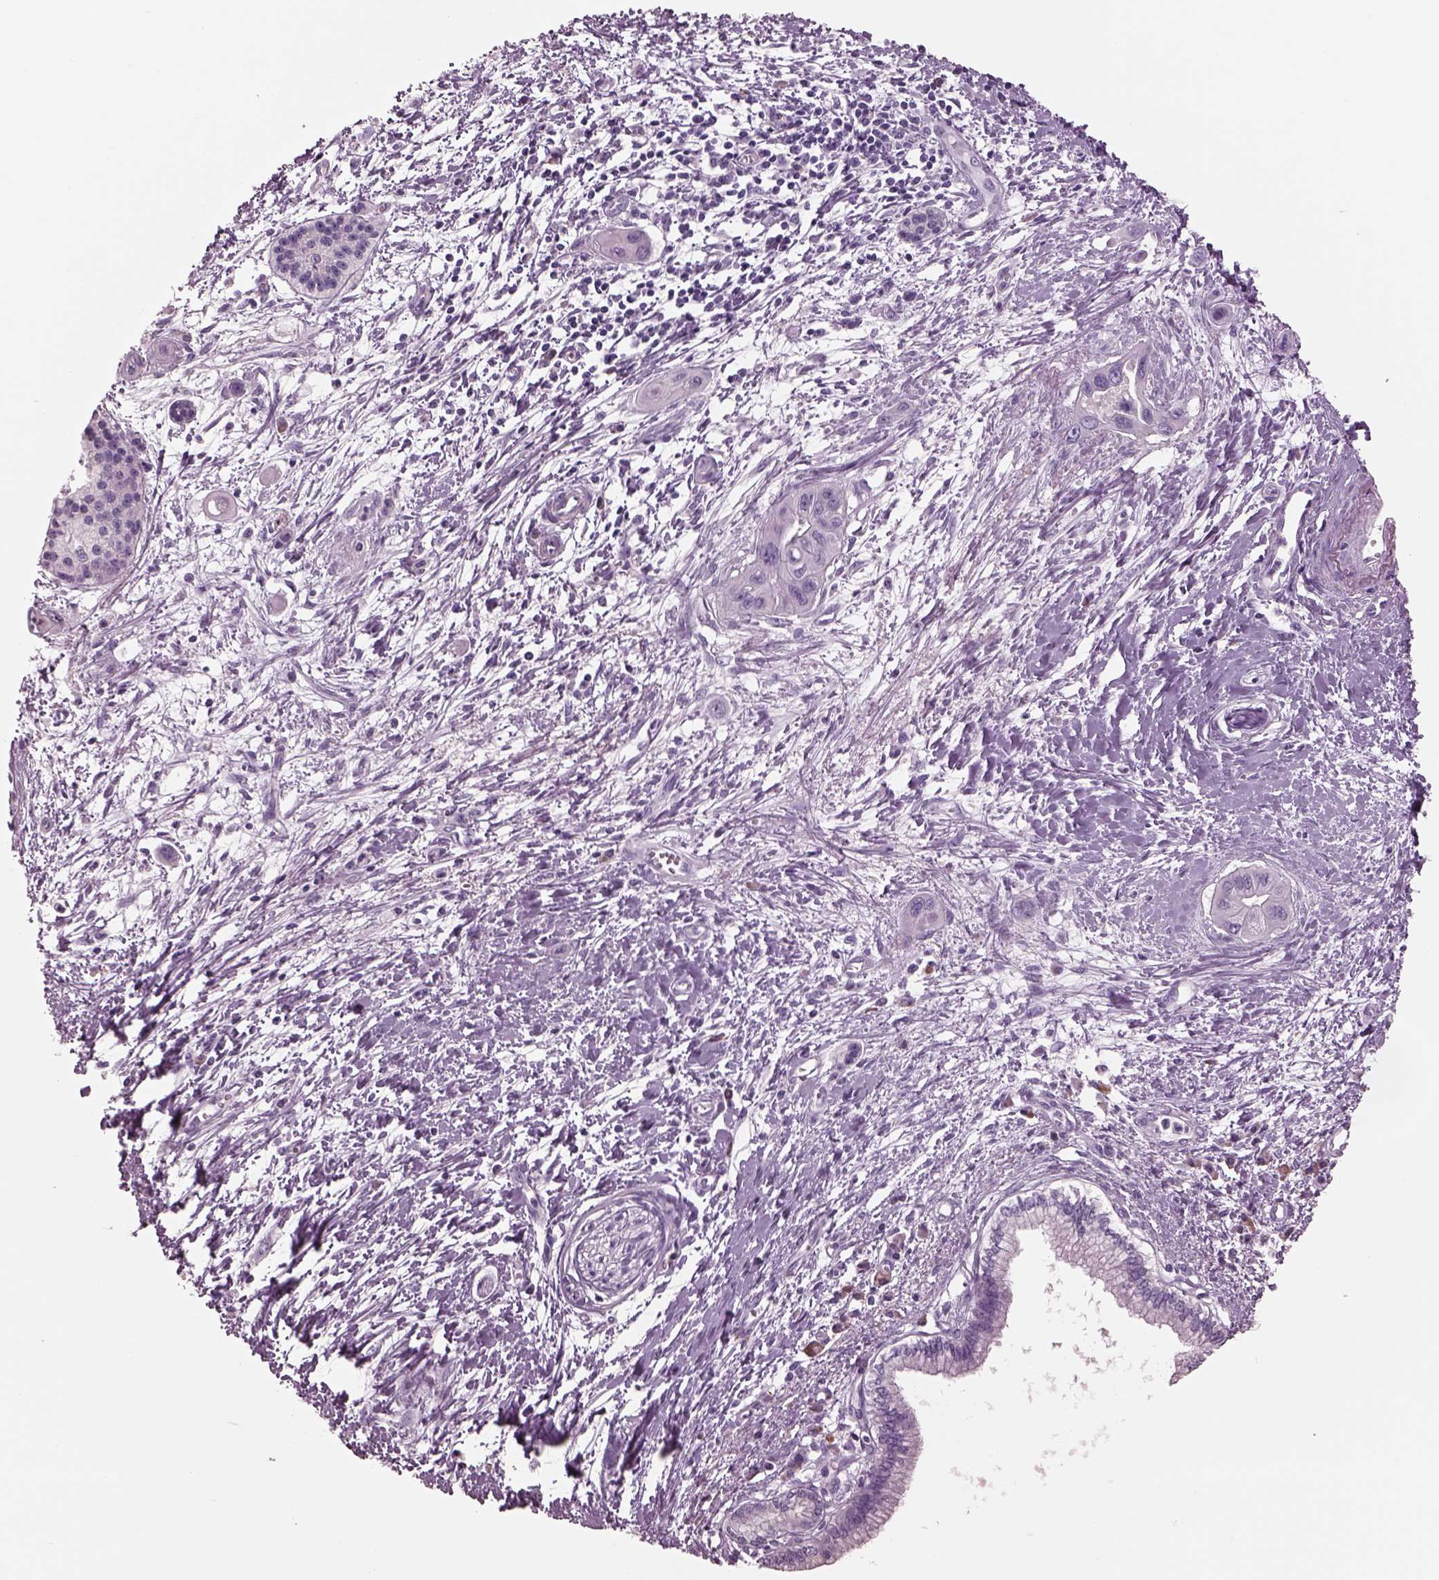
{"staining": {"intensity": "negative", "quantity": "none", "location": "none"}, "tissue": "pancreatic cancer", "cell_type": "Tumor cells", "image_type": "cancer", "snomed": [{"axis": "morphology", "description": "Adenocarcinoma, NOS"}, {"axis": "topography", "description": "Pancreas"}], "caption": "Immunohistochemistry (IHC) micrograph of pancreatic cancer (adenocarcinoma) stained for a protein (brown), which displays no expression in tumor cells.", "gene": "CYLC1", "patient": {"sex": "male", "age": 60}}